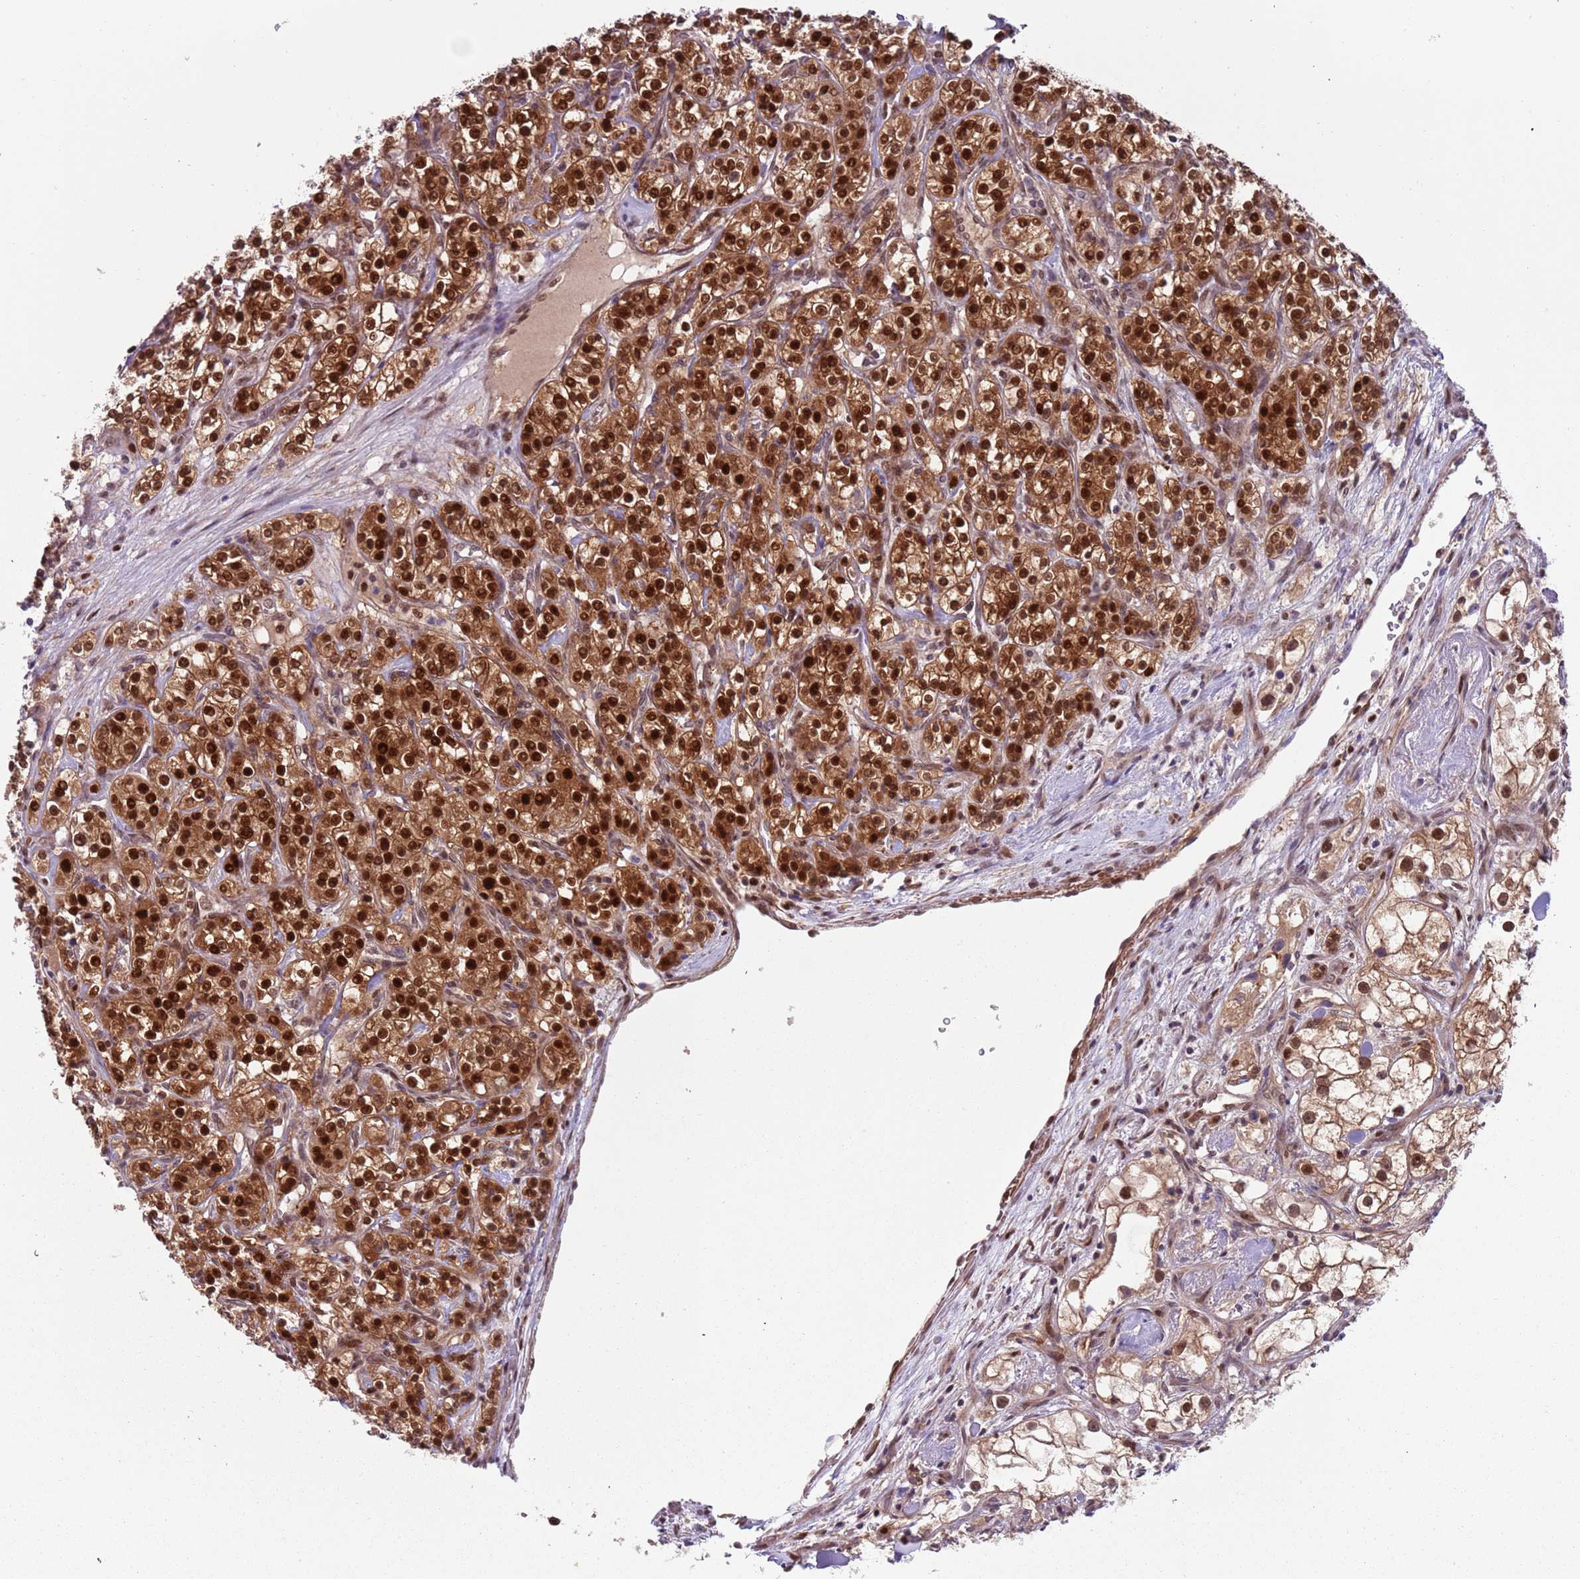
{"staining": {"intensity": "strong", "quantity": ">75%", "location": "cytoplasmic/membranous,nuclear"}, "tissue": "renal cancer", "cell_type": "Tumor cells", "image_type": "cancer", "snomed": [{"axis": "morphology", "description": "Adenocarcinoma, NOS"}, {"axis": "topography", "description": "Kidney"}], "caption": "This is a micrograph of immunohistochemistry (IHC) staining of renal cancer (adenocarcinoma), which shows strong positivity in the cytoplasmic/membranous and nuclear of tumor cells.", "gene": "RMND5B", "patient": {"sex": "male", "age": 77}}